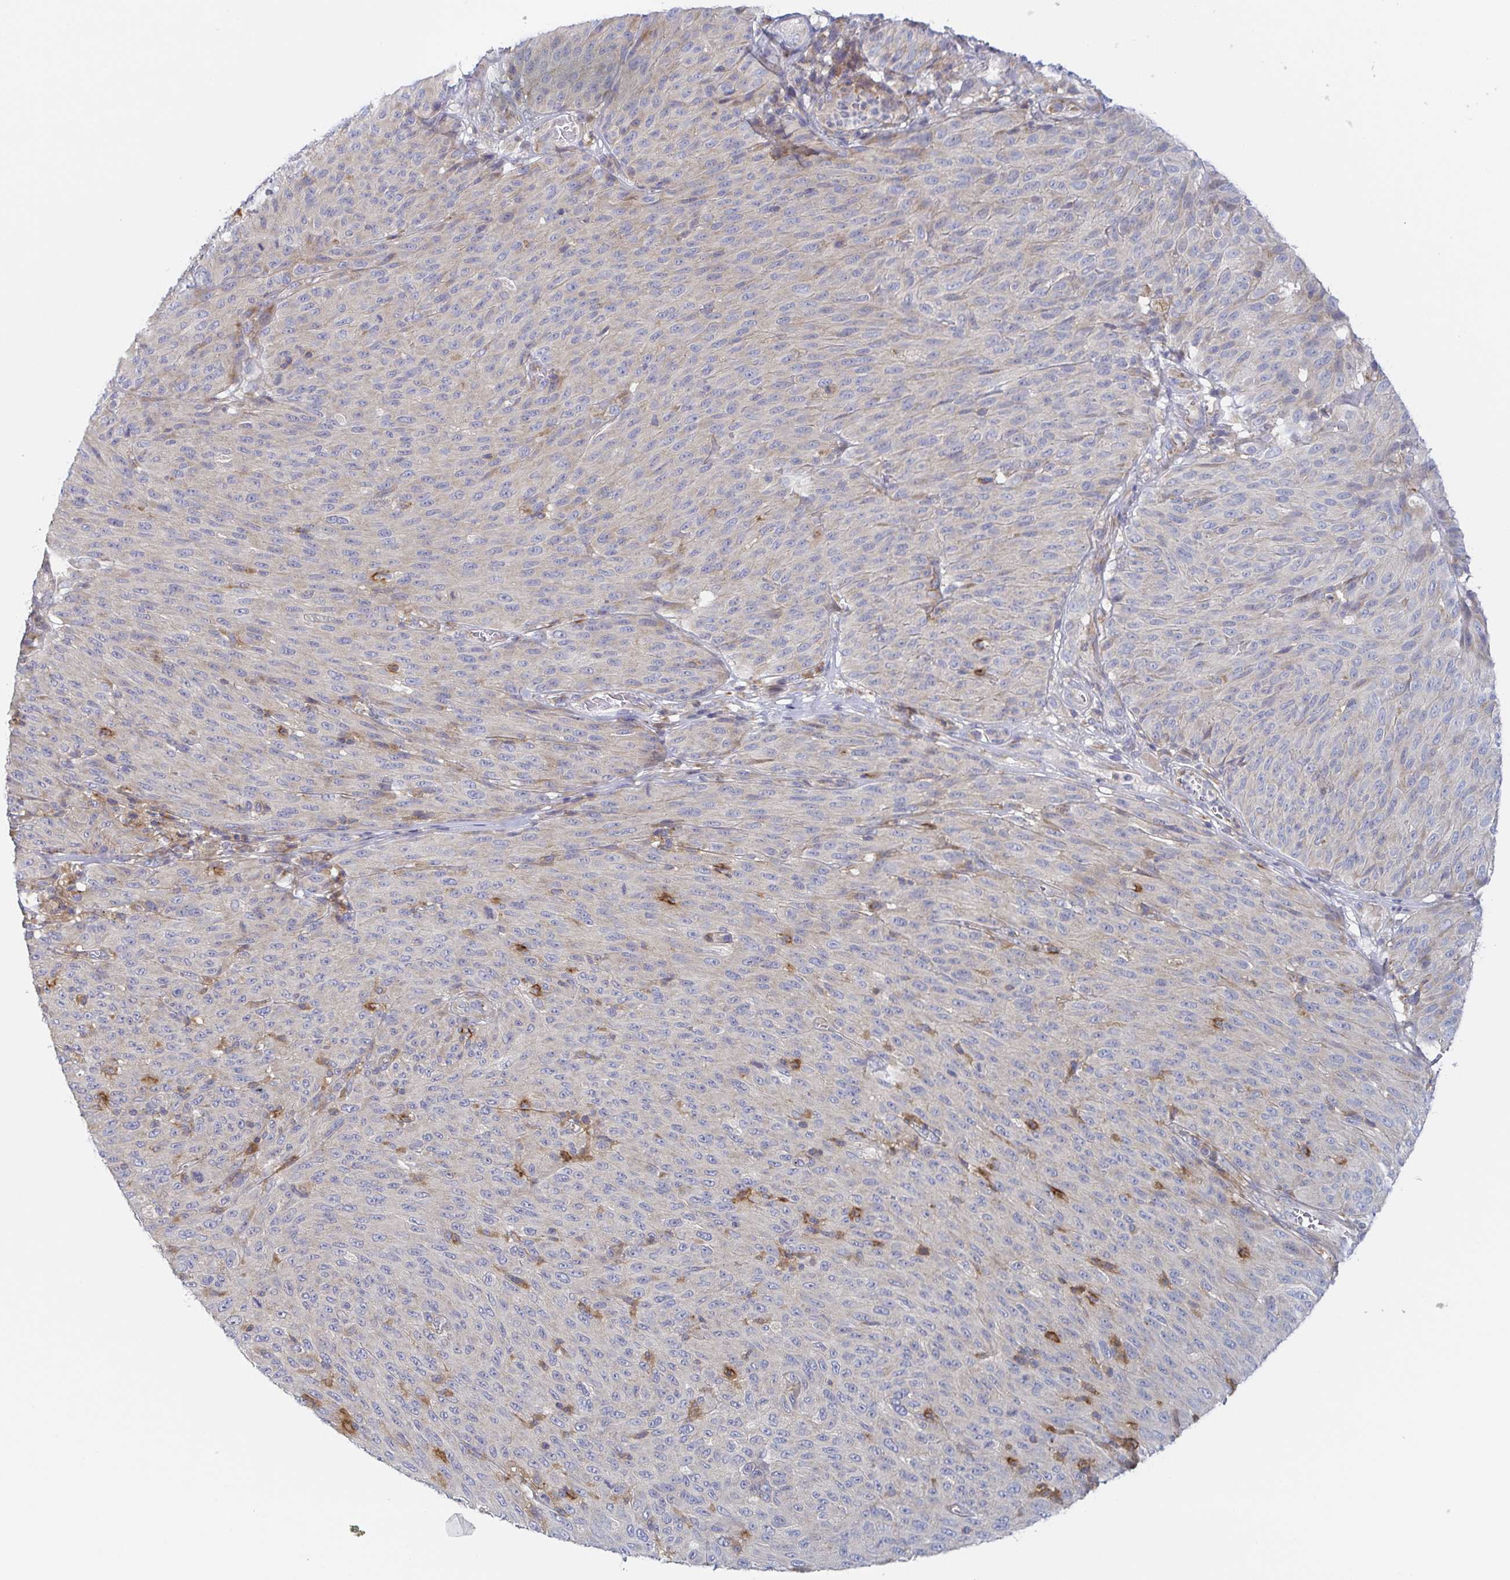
{"staining": {"intensity": "negative", "quantity": "none", "location": "none"}, "tissue": "melanoma", "cell_type": "Tumor cells", "image_type": "cancer", "snomed": [{"axis": "morphology", "description": "Malignant melanoma, NOS"}, {"axis": "topography", "description": "Skin"}], "caption": "Photomicrograph shows no protein staining in tumor cells of malignant melanoma tissue. Nuclei are stained in blue.", "gene": "TUFT1", "patient": {"sex": "male", "age": 85}}